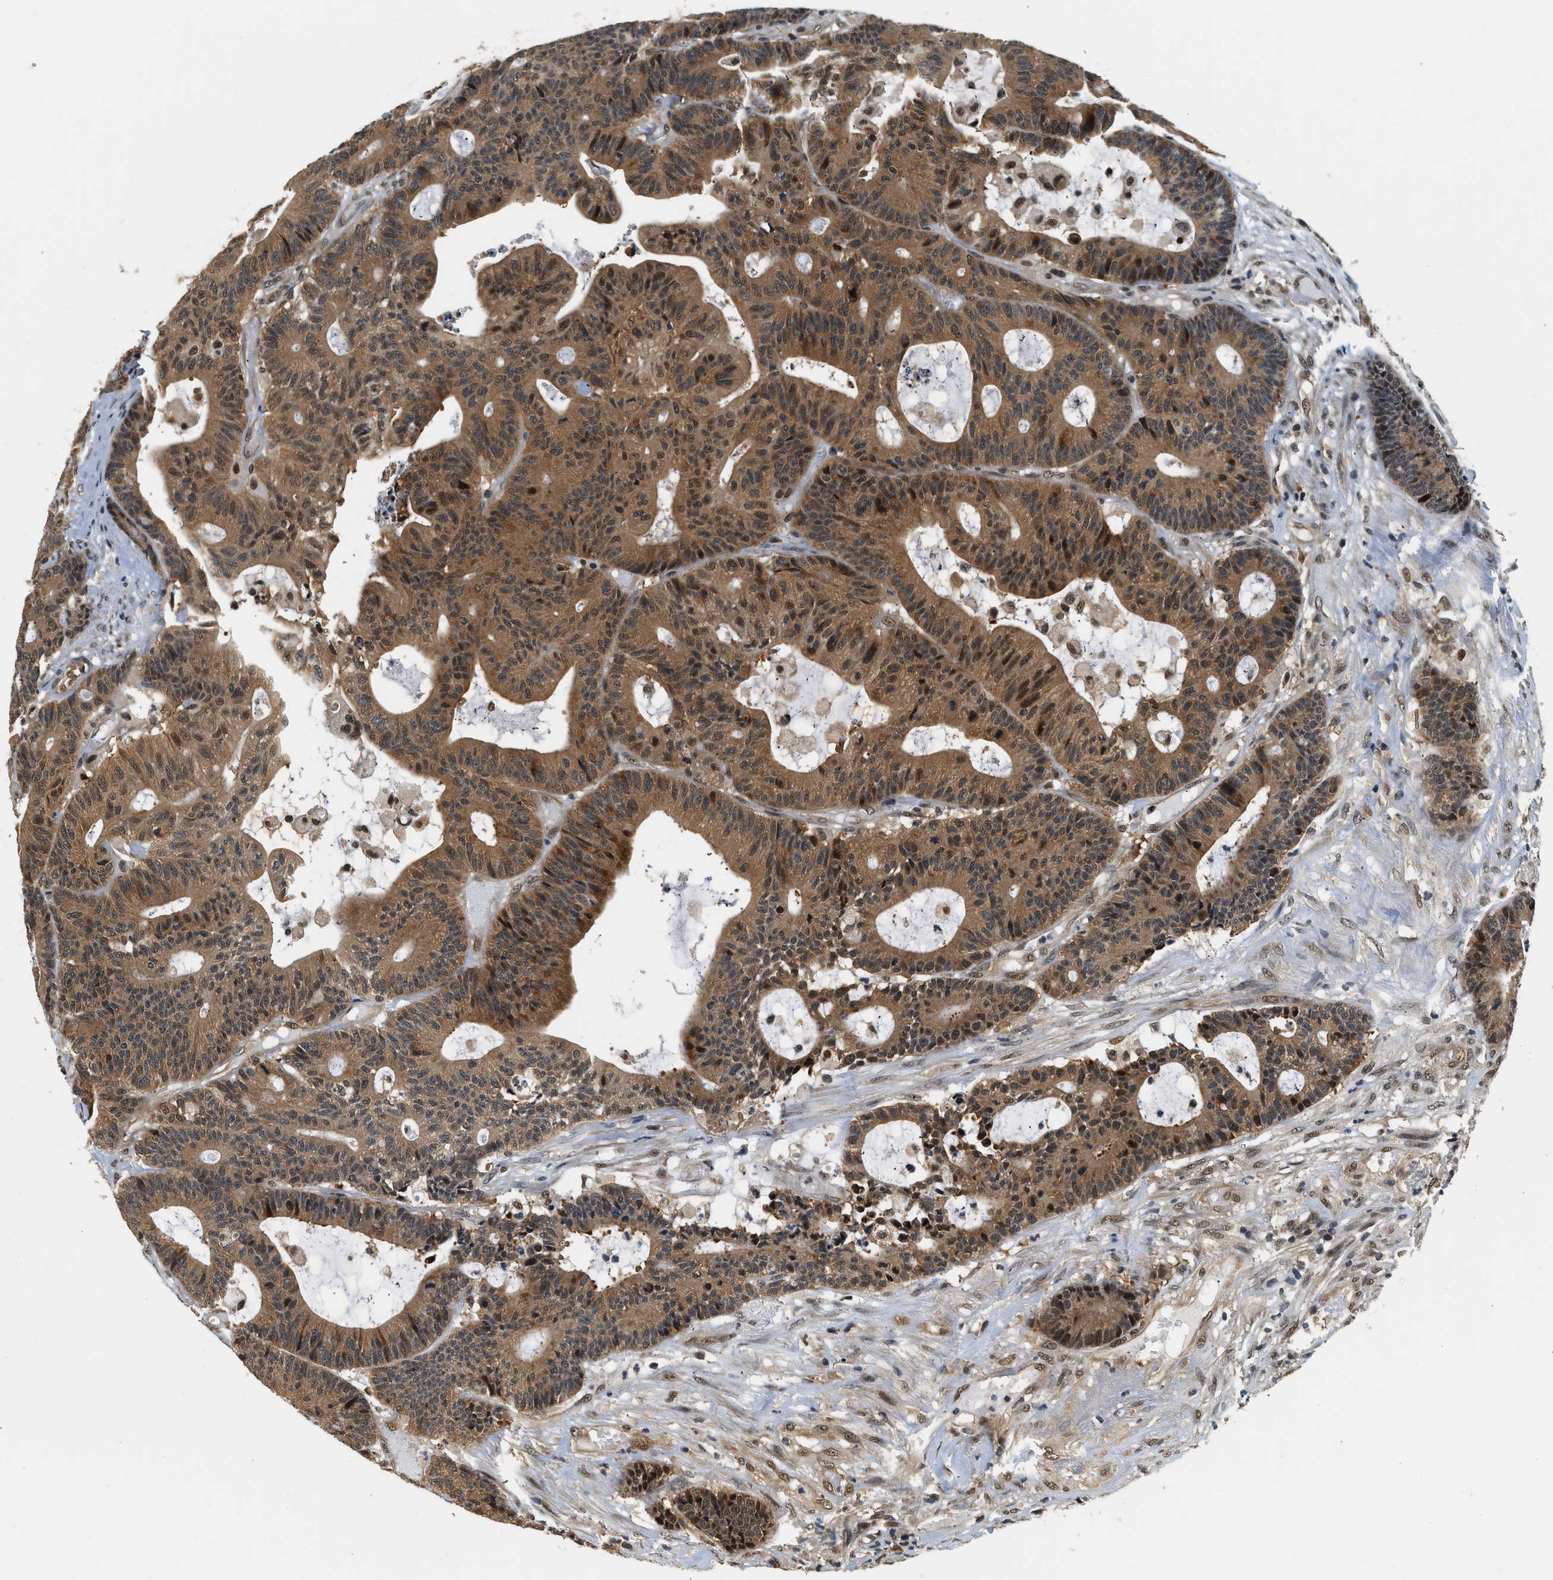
{"staining": {"intensity": "moderate", "quantity": ">75%", "location": "cytoplasmic/membranous"}, "tissue": "colorectal cancer", "cell_type": "Tumor cells", "image_type": "cancer", "snomed": [{"axis": "morphology", "description": "Adenocarcinoma, NOS"}, {"axis": "topography", "description": "Colon"}], "caption": "A brown stain shows moderate cytoplasmic/membranous positivity of a protein in human adenocarcinoma (colorectal) tumor cells.", "gene": "PSMD3", "patient": {"sex": "female", "age": 84}}